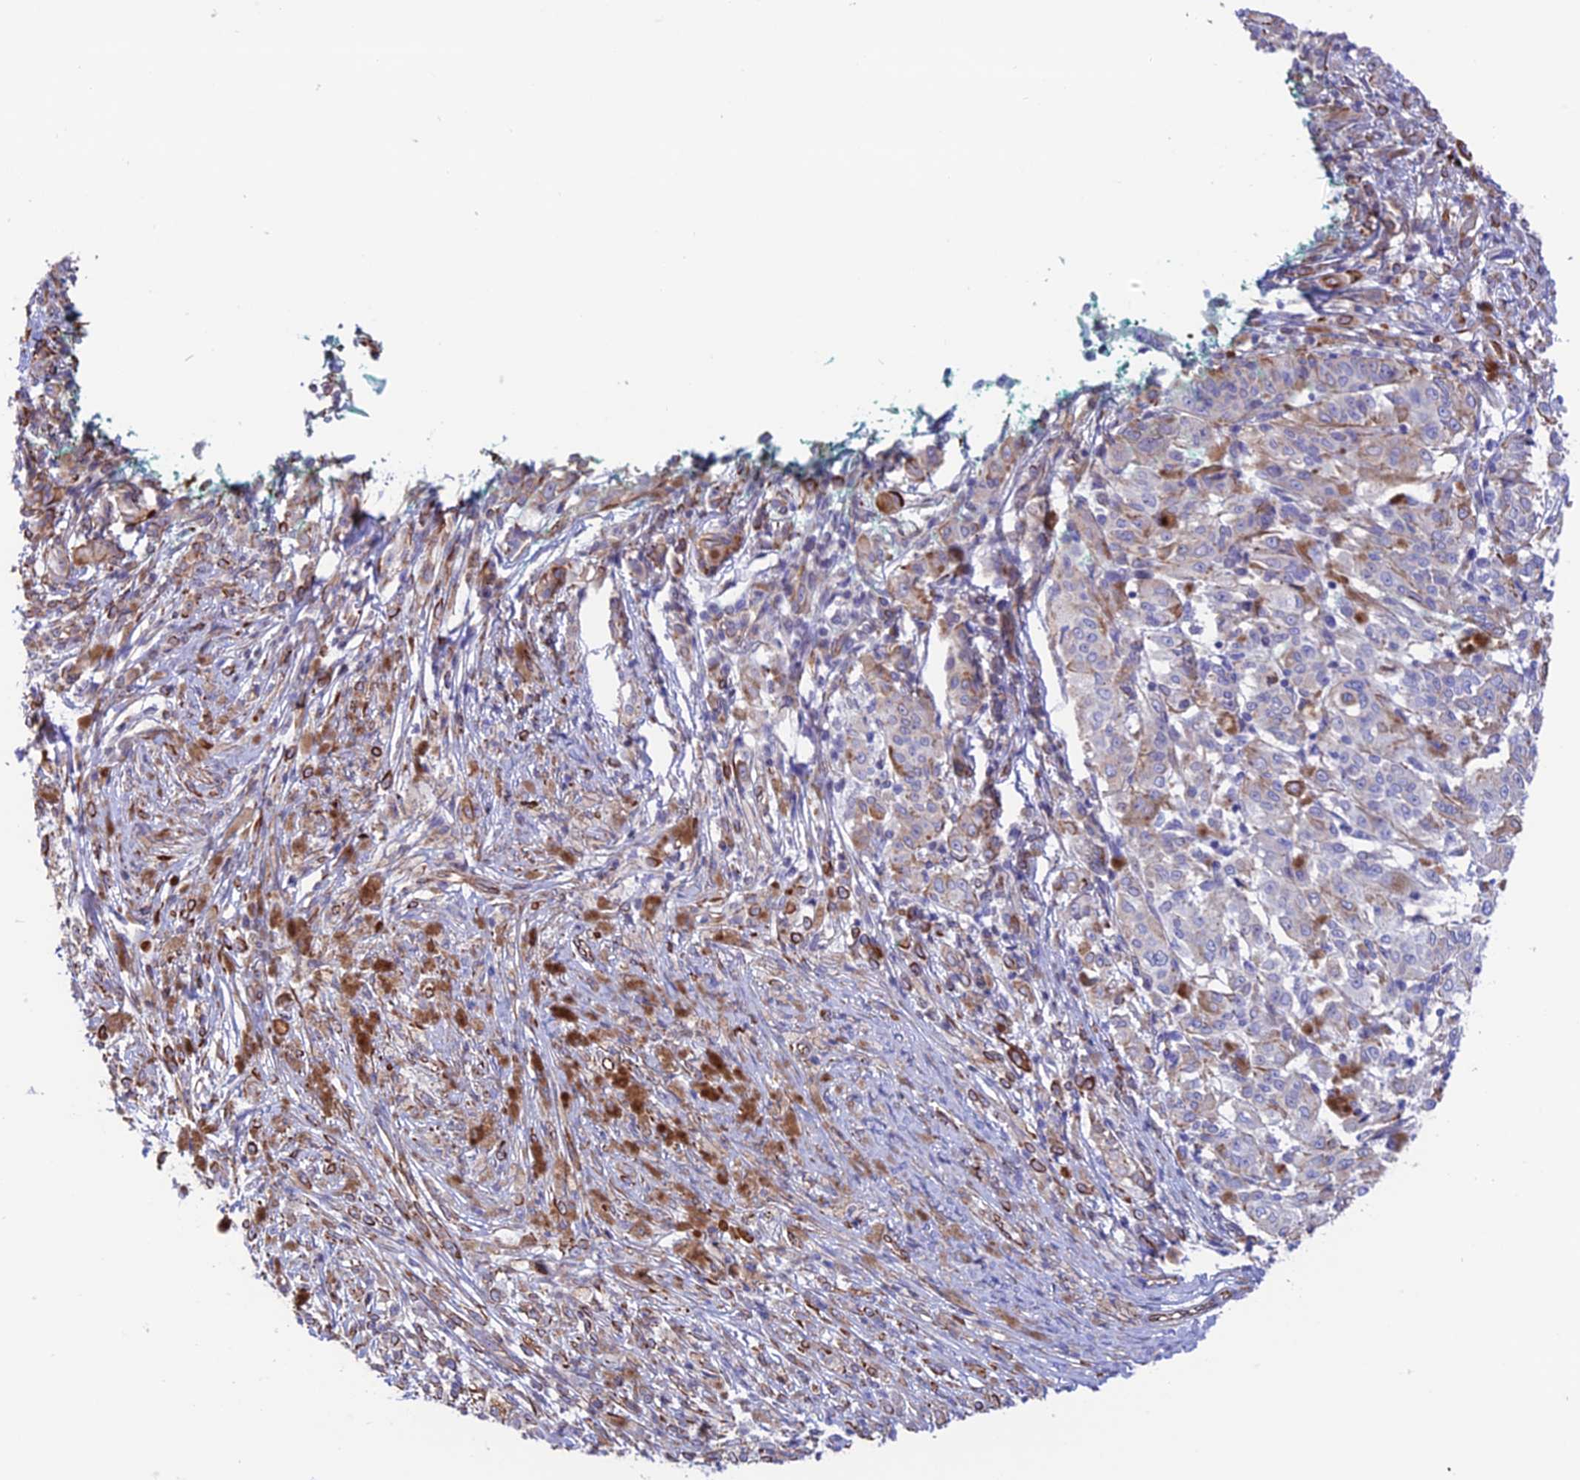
{"staining": {"intensity": "negative", "quantity": "none", "location": "none"}, "tissue": "melanoma", "cell_type": "Tumor cells", "image_type": "cancer", "snomed": [{"axis": "morphology", "description": "Malignant melanoma, NOS"}, {"axis": "topography", "description": "Skin"}], "caption": "High magnification brightfield microscopy of malignant melanoma stained with DAB (3,3'-diaminobenzidine) (brown) and counterstained with hematoxylin (blue): tumor cells show no significant expression.", "gene": "ZNF652", "patient": {"sex": "female", "age": 52}}